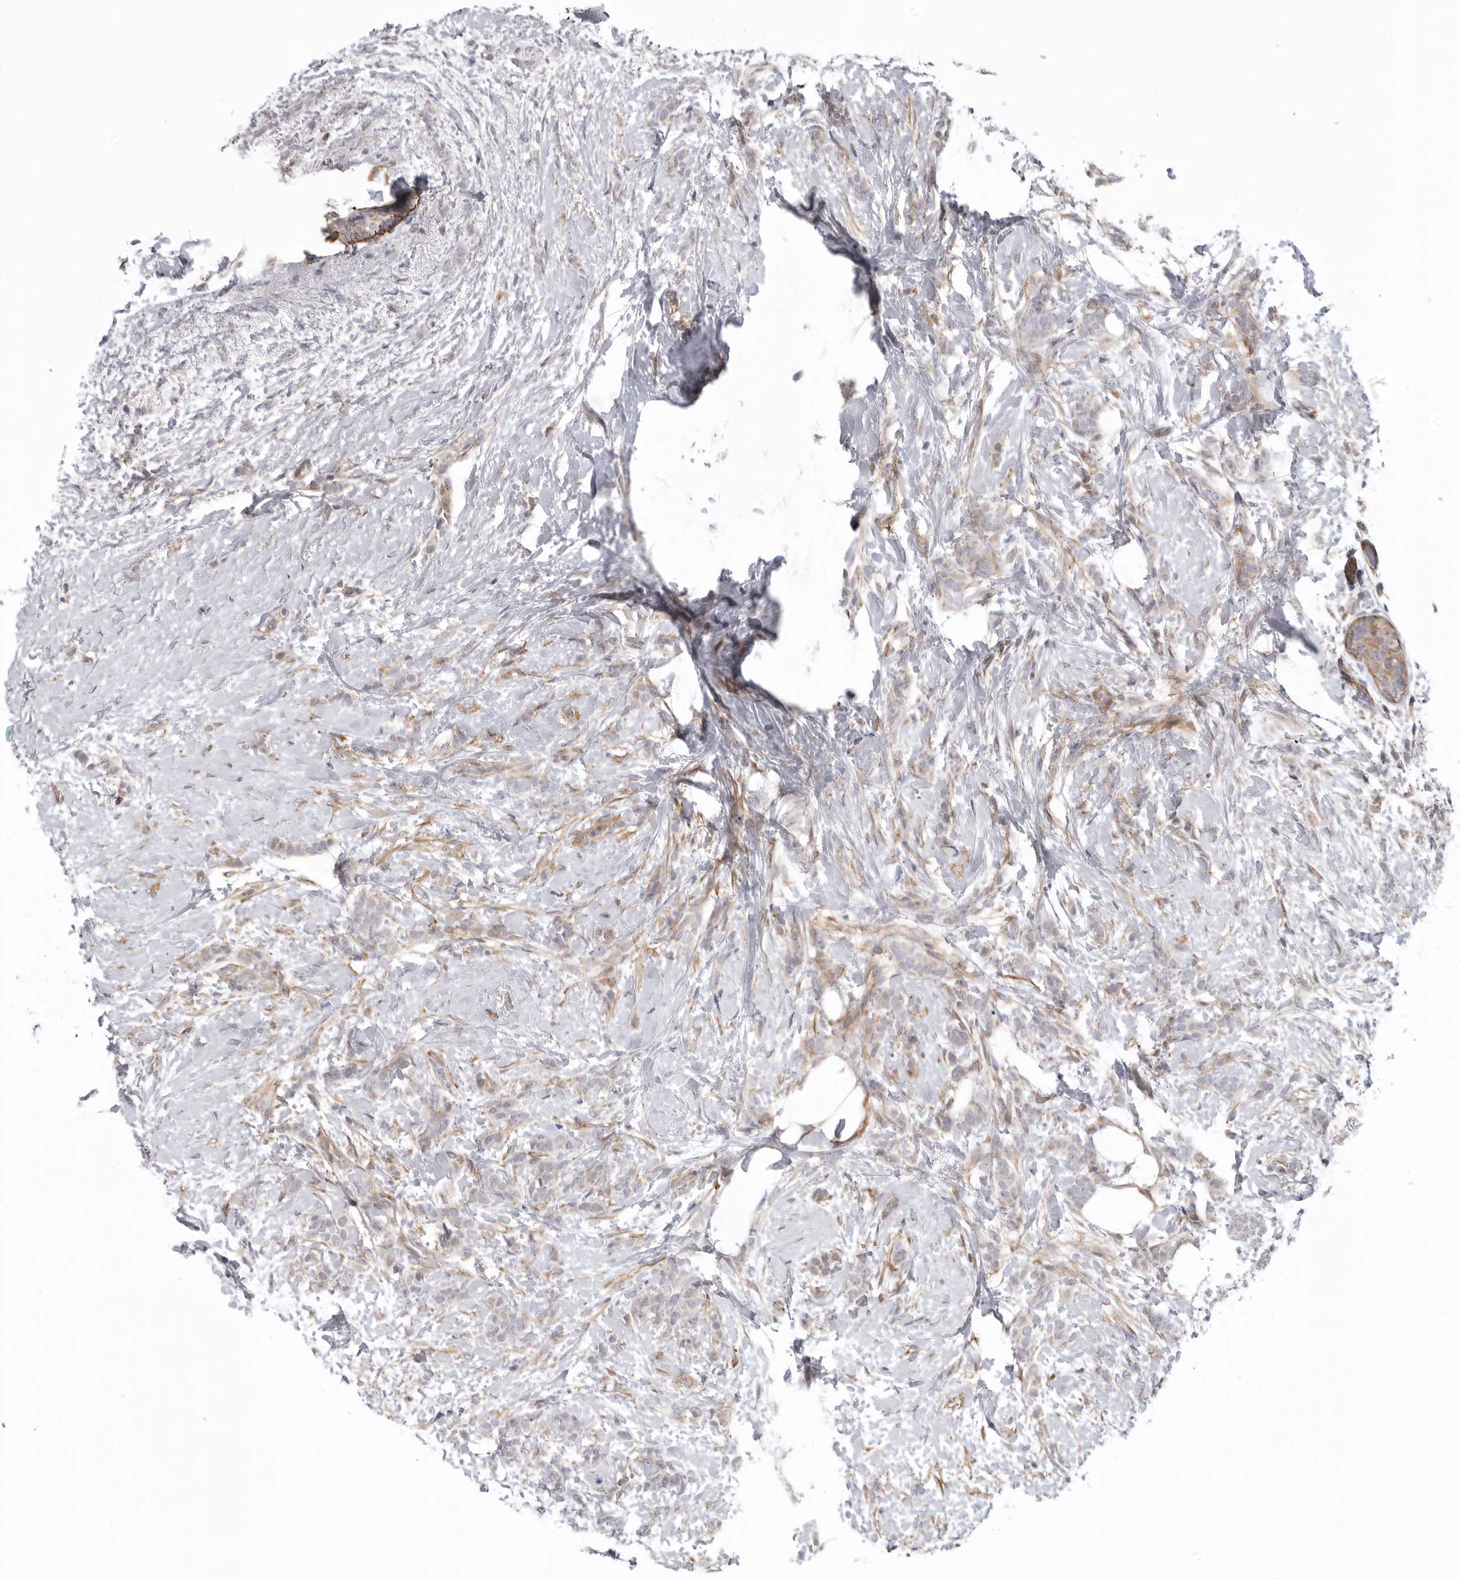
{"staining": {"intensity": "weak", "quantity": "<25%", "location": "cytoplasmic/membranous"}, "tissue": "breast cancer", "cell_type": "Tumor cells", "image_type": "cancer", "snomed": [{"axis": "morphology", "description": "Lobular carcinoma, in situ"}, {"axis": "morphology", "description": "Lobular carcinoma"}, {"axis": "topography", "description": "Breast"}], "caption": "The immunohistochemistry image has no significant expression in tumor cells of breast lobular carcinoma in situ tissue.", "gene": "SCP2", "patient": {"sex": "female", "age": 41}}